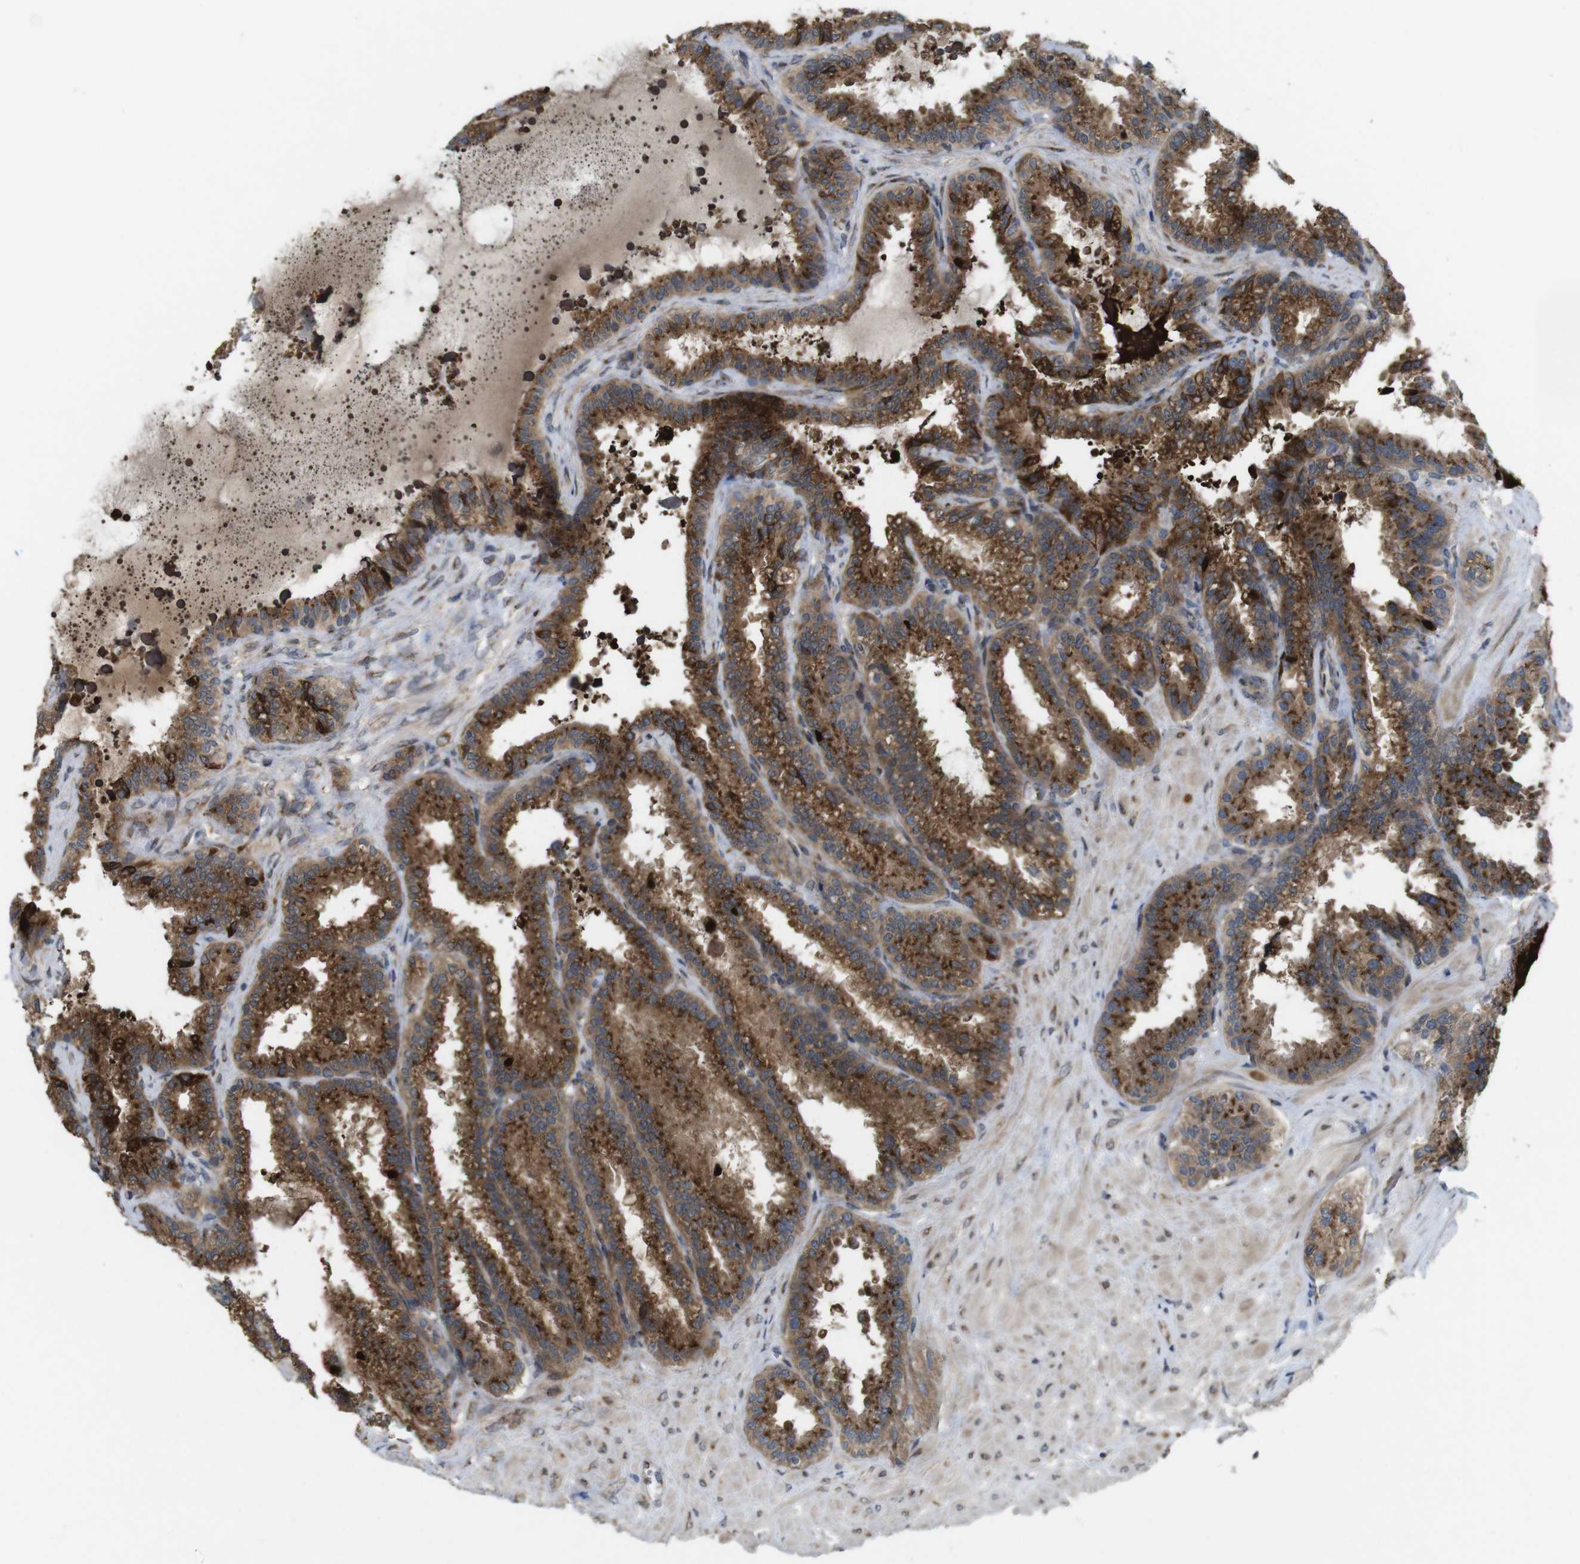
{"staining": {"intensity": "moderate", "quantity": ">75%", "location": "cytoplasmic/membranous"}, "tissue": "seminal vesicle", "cell_type": "Glandular cells", "image_type": "normal", "snomed": [{"axis": "morphology", "description": "Normal tissue, NOS"}, {"axis": "topography", "description": "Seminal veicle"}], "caption": "Immunohistochemical staining of benign seminal vesicle displays >75% levels of moderate cytoplasmic/membranous protein expression in about >75% of glandular cells.", "gene": "EFCAB14", "patient": {"sex": "male", "age": 46}}